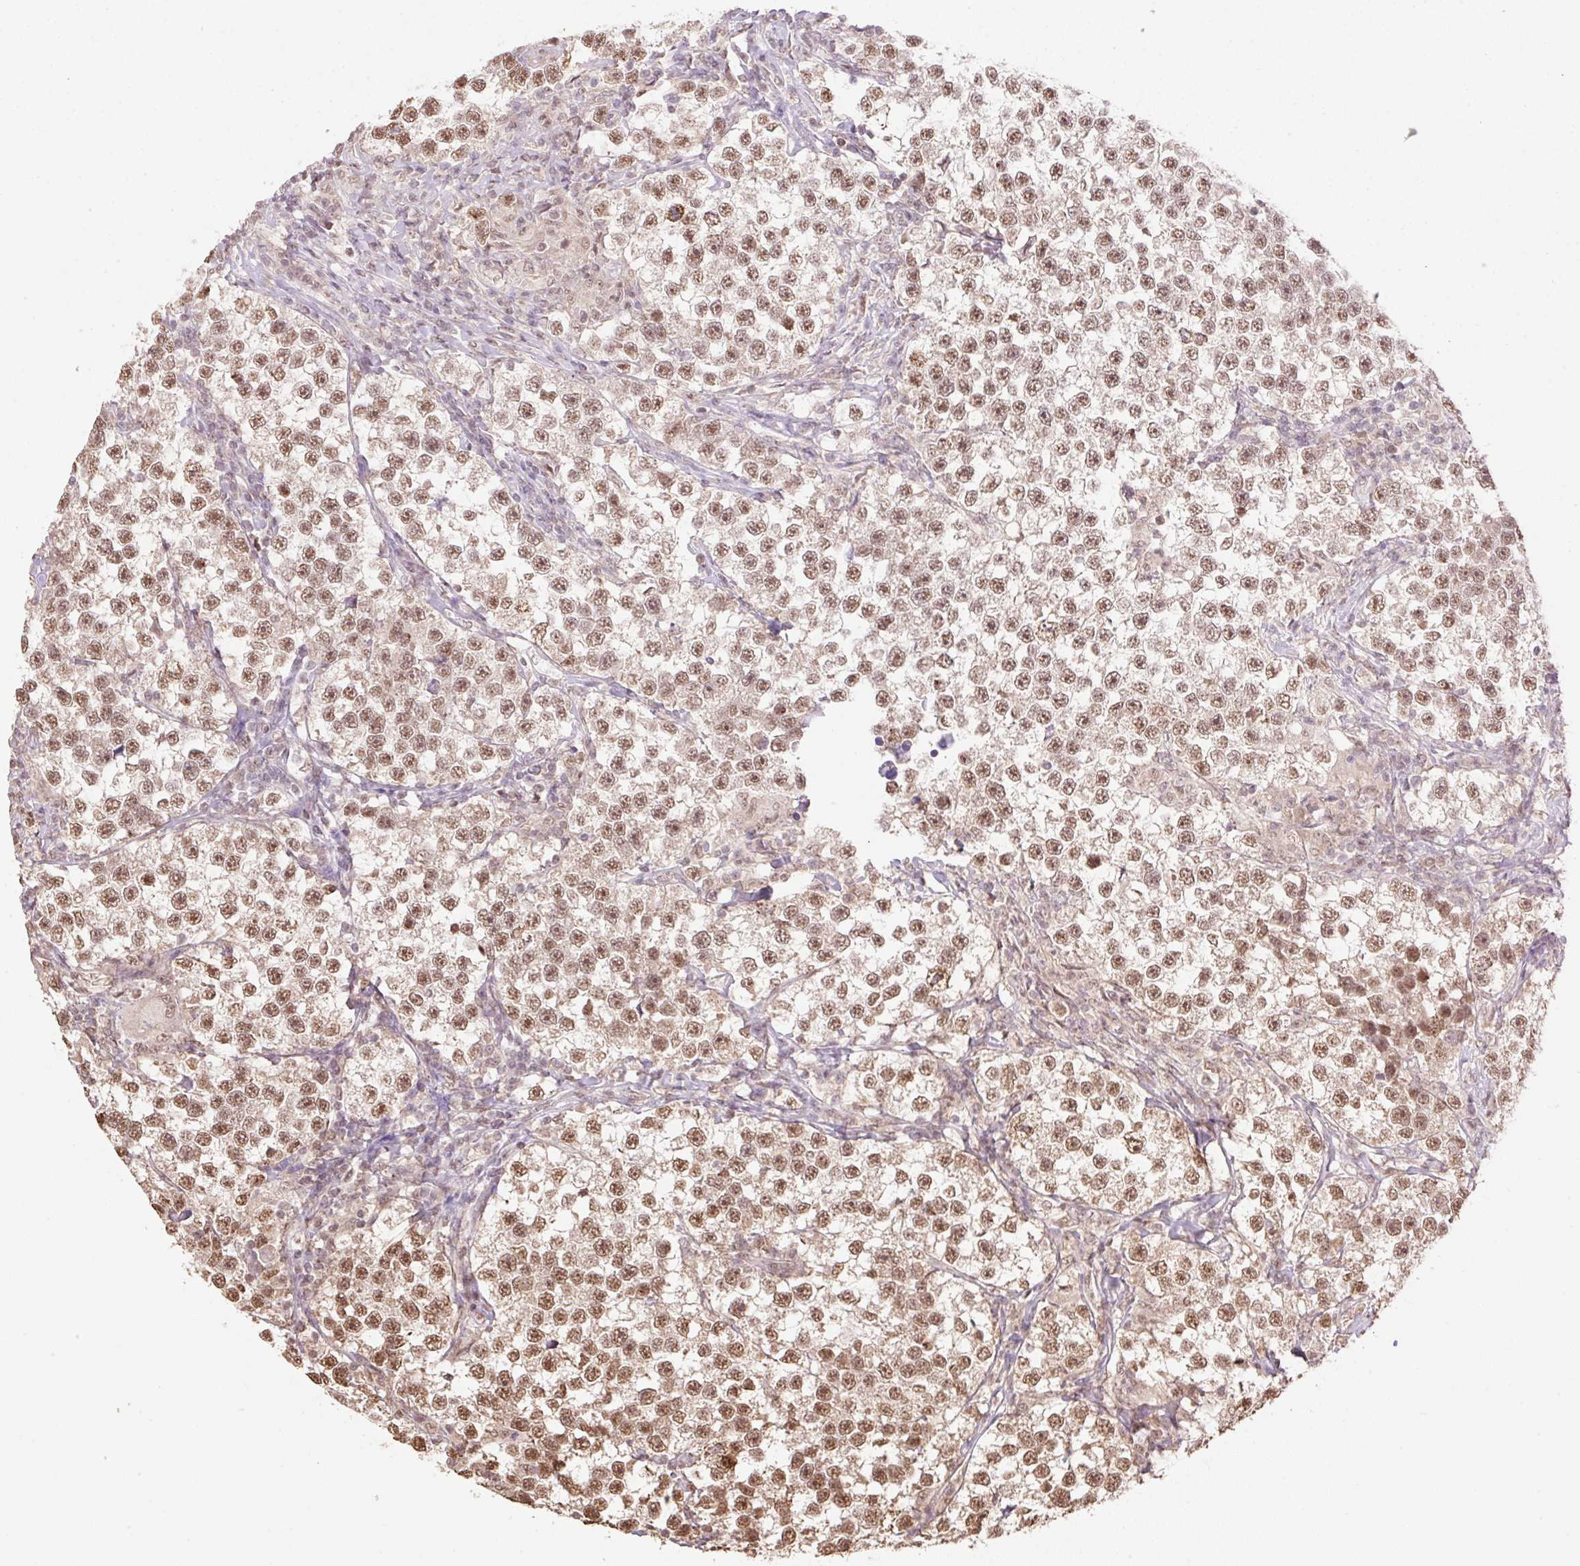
{"staining": {"intensity": "moderate", "quantity": ">75%", "location": "nuclear"}, "tissue": "testis cancer", "cell_type": "Tumor cells", "image_type": "cancer", "snomed": [{"axis": "morphology", "description": "Seminoma, NOS"}, {"axis": "topography", "description": "Testis"}], "caption": "High-power microscopy captured an immunohistochemistry (IHC) micrograph of seminoma (testis), revealing moderate nuclear positivity in about >75% of tumor cells. Using DAB (brown) and hematoxylin (blue) stains, captured at high magnification using brightfield microscopy.", "gene": "VPS25", "patient": {"sex": "male", "age": 46}}